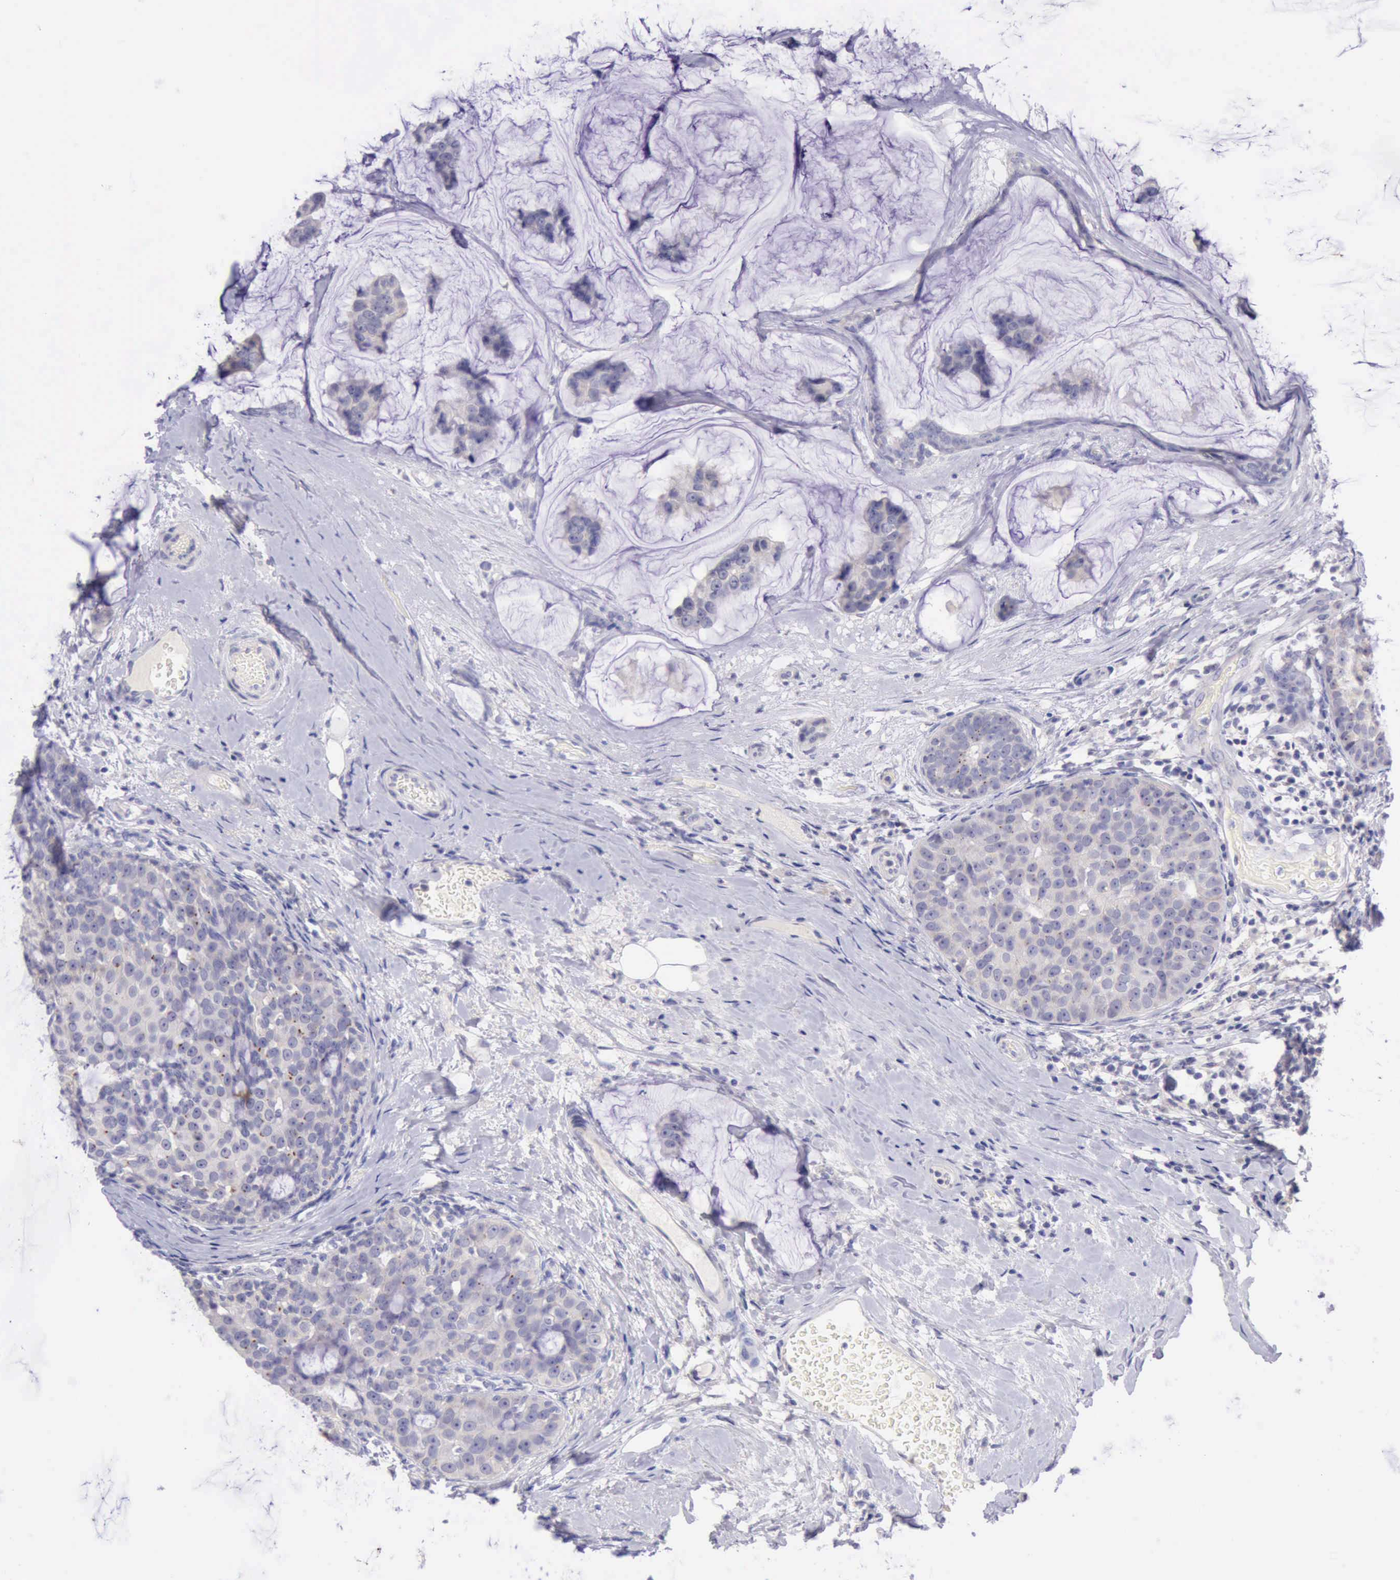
{"staining": {"intensity": "negative", "quantity": "none", "location": "none"}, "tissue": "breast cancer", "cell_type": "Tumor cells", "image_type": "cancer", "snomed": [{"axis": "morphology", "description": "Normal tissue, NOS"}, {"axis": "morphology", "description": "Duct carcinoma"}, {"axis": "topography", "description": "Breast"}], "caption": "IHC histopathology image of breast cancer (intraductal carcinoma) stained for a protein (brown), which reveals no expression in tumor cells.", "gene": "LRFN5", "patient": {"sex": "female", "age": 50}}